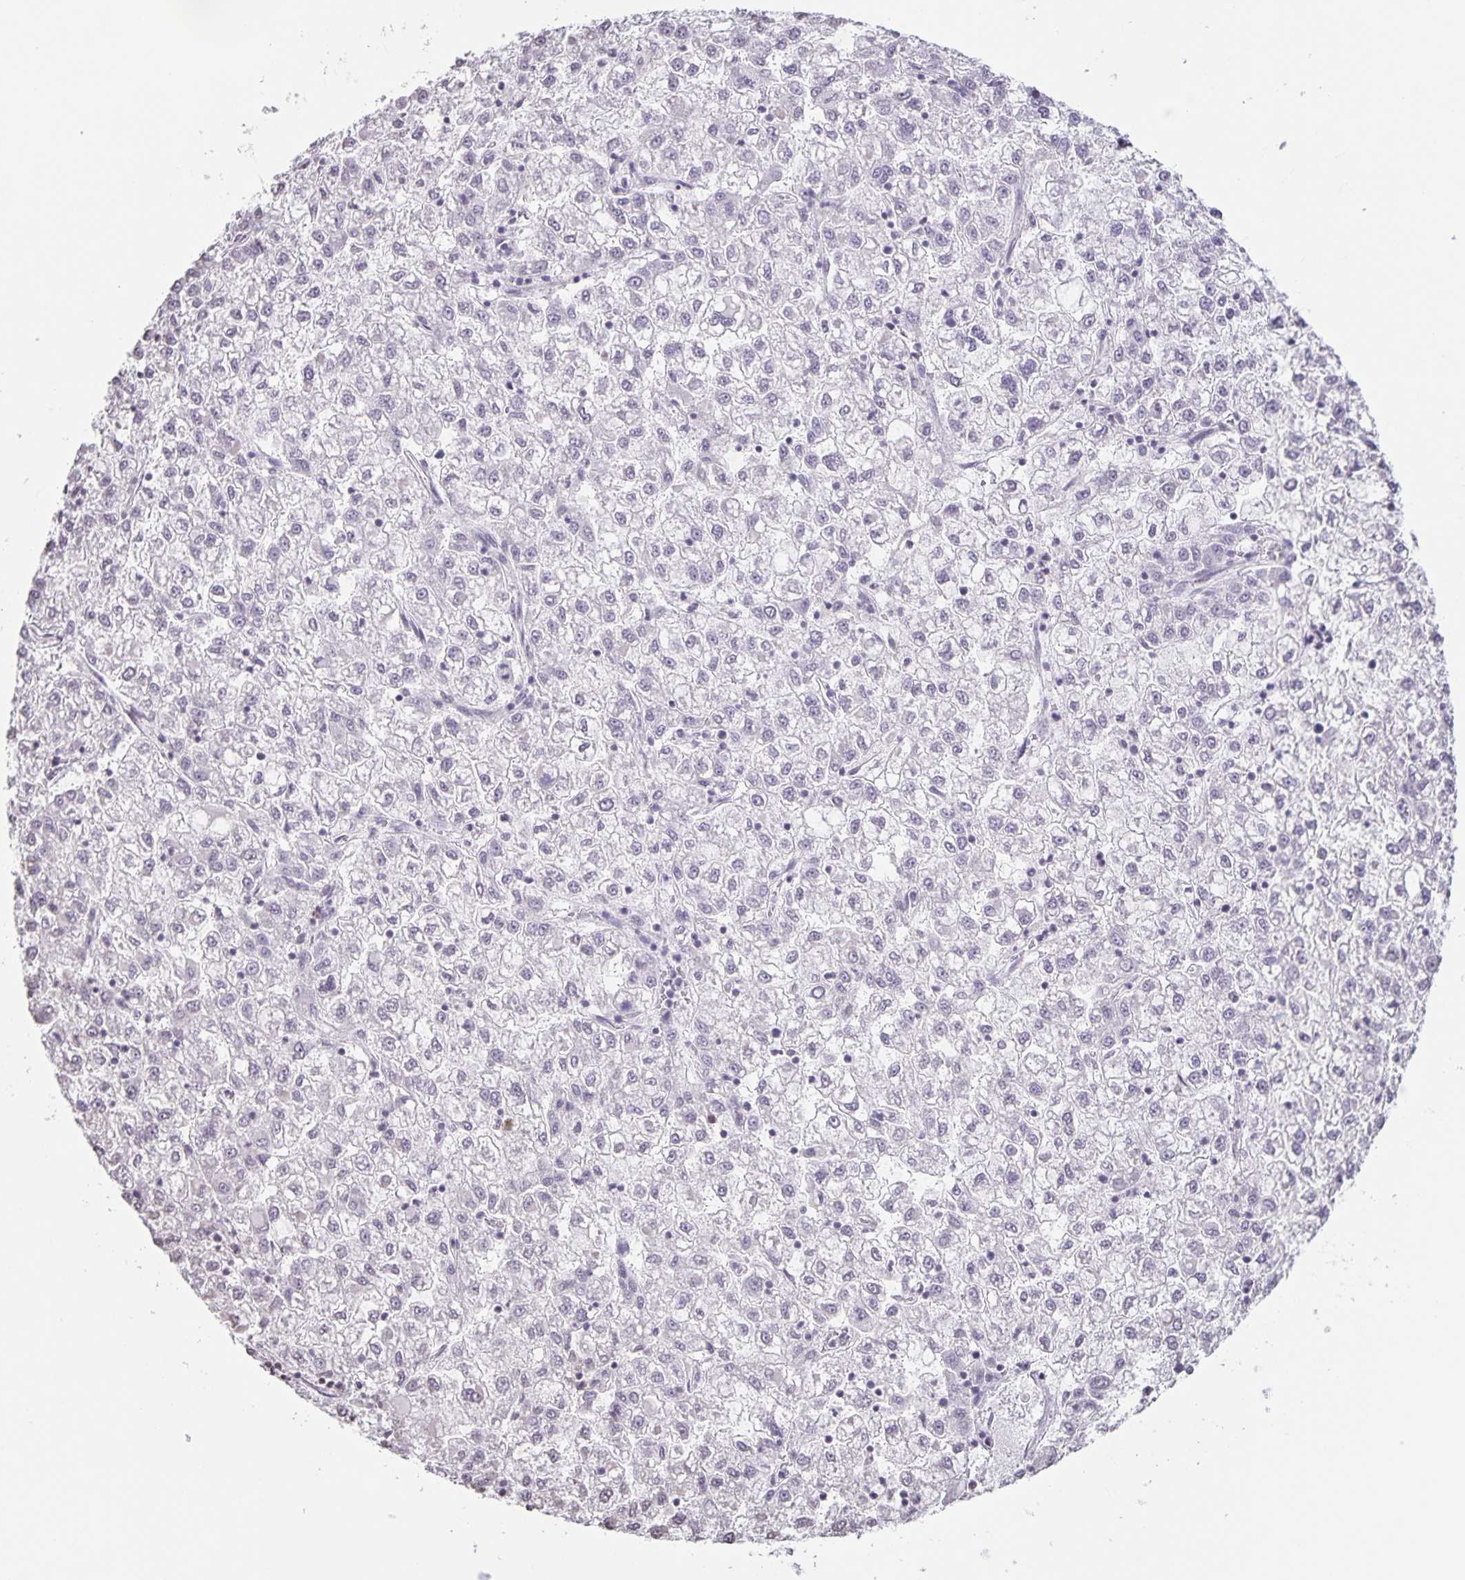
{"staining": {"intensity": "negative", "quantity": "none", "location": "none"}, "tissue": "liver cancer", "cell_type": "Tumor cells", "image_type": "cancer", "snomed": [{"axis": "morphology", "description": "Carcinoma, Hepatocellular, NOS"}, {"axis": "topography", "description": "Liver"}], "caption": "The micrograph demonstrates no significant staining in tumor cells of liver cancer (hepatocellular carcinoma). Brightfield microscopy of IHC stained with DAB (3,3'-diaminobenzidine) (brown) and hematoxylin (blue), captured at high magnification.", "gene": "AQP4", "patient": {"sex": "male", "age": 40}}